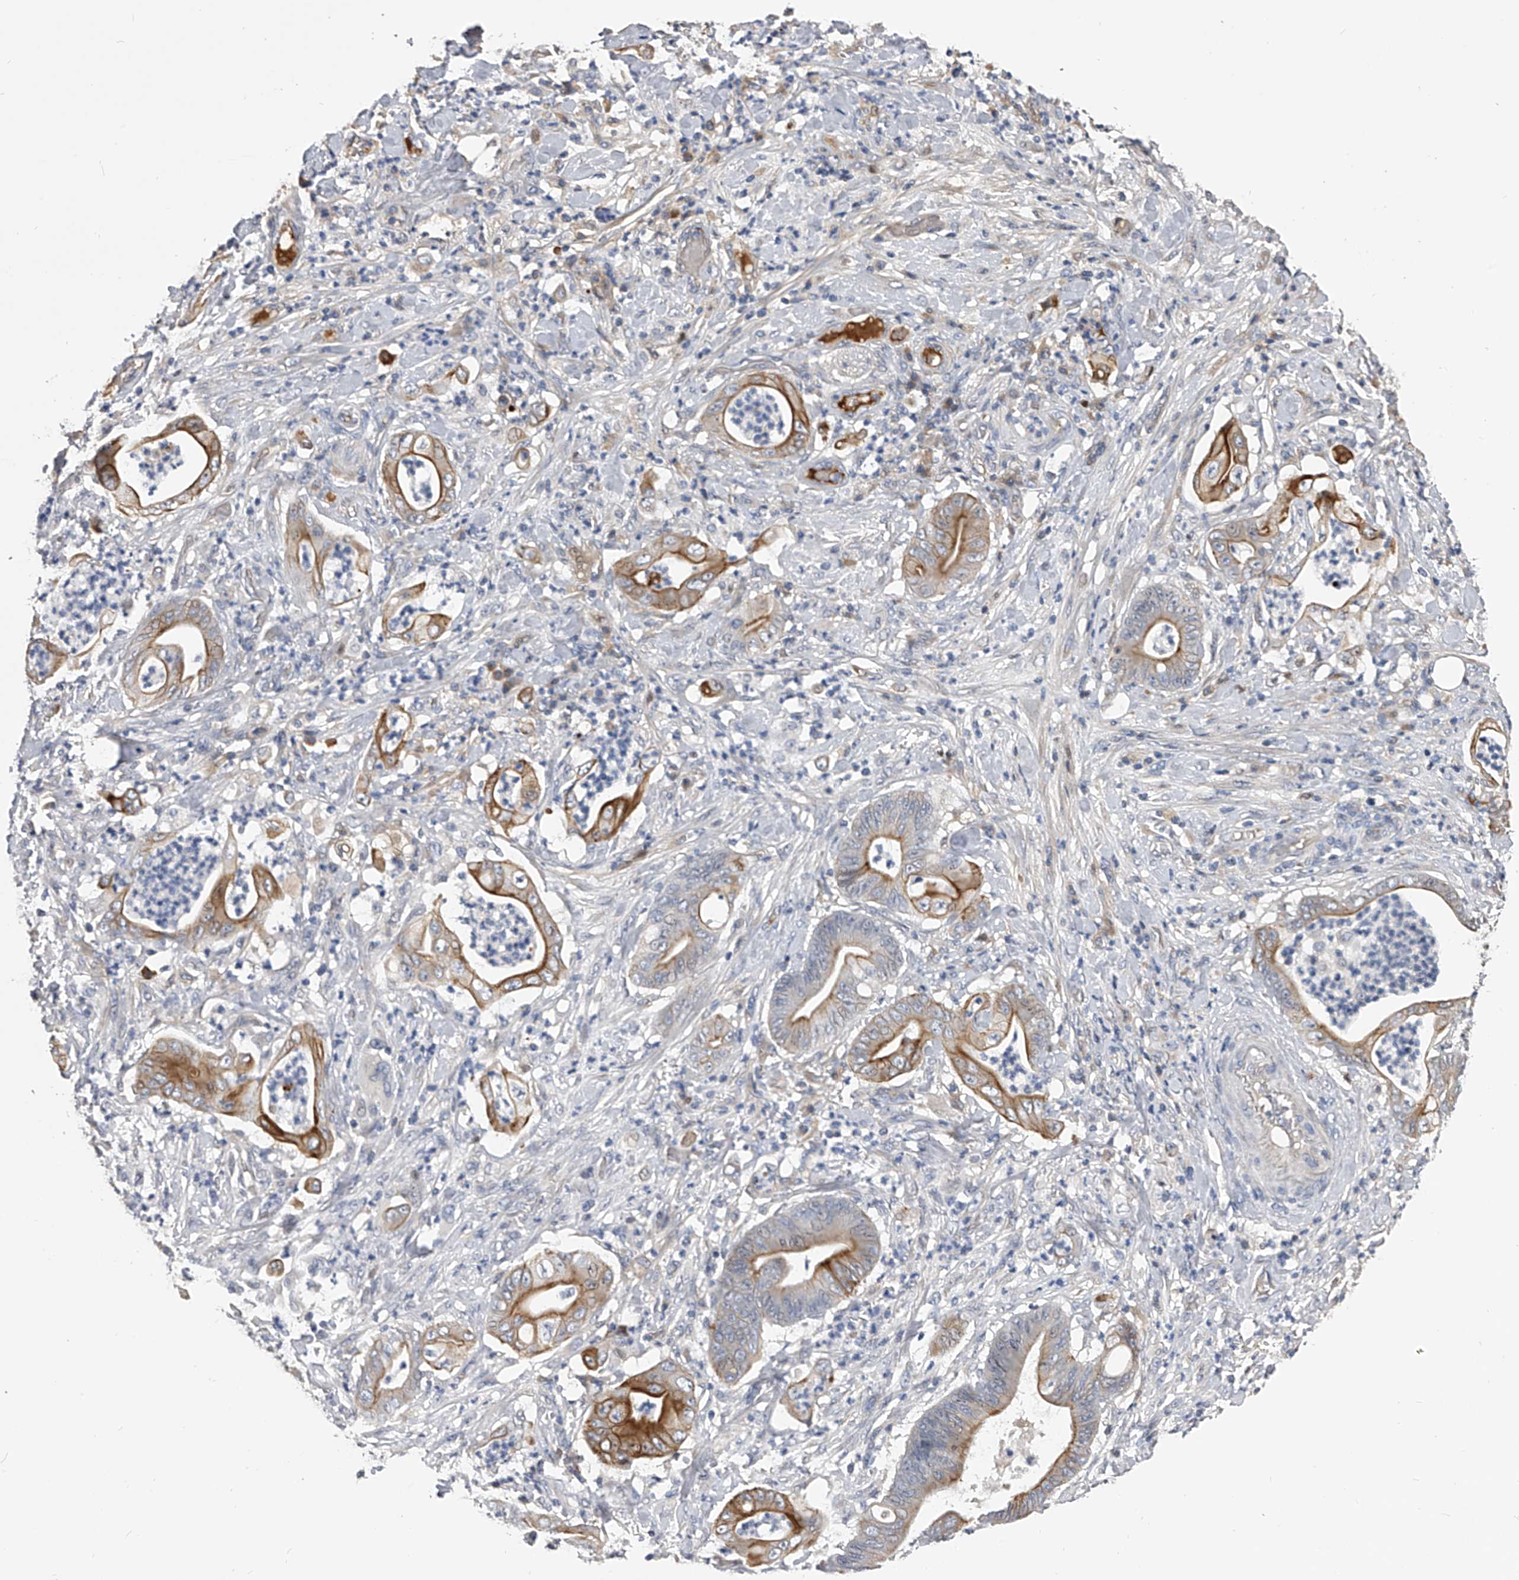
{"staining": {"intensity": "moderate", "quantity": "25%-75%", "location": "cytoplasmic/membranous"}, "tissue": "stomach cancer", "cell_type": "Tumor cells", "image_type": "cancer", "snomed": [{"axis": "morphology", "description": "Adenocarcinoma, NOS"}, {"axis": "topography", "description": "Stomach"}], "caption": "A photomicrograph of human stomach cancer stained for a protein reveals moderate cytoplasmic/membranous brown staining in tumor cells. (IHC, brightfield microscopy, high magnification).", "gene": "MDN1", "patient": {"sex": "female", "age": 73}}